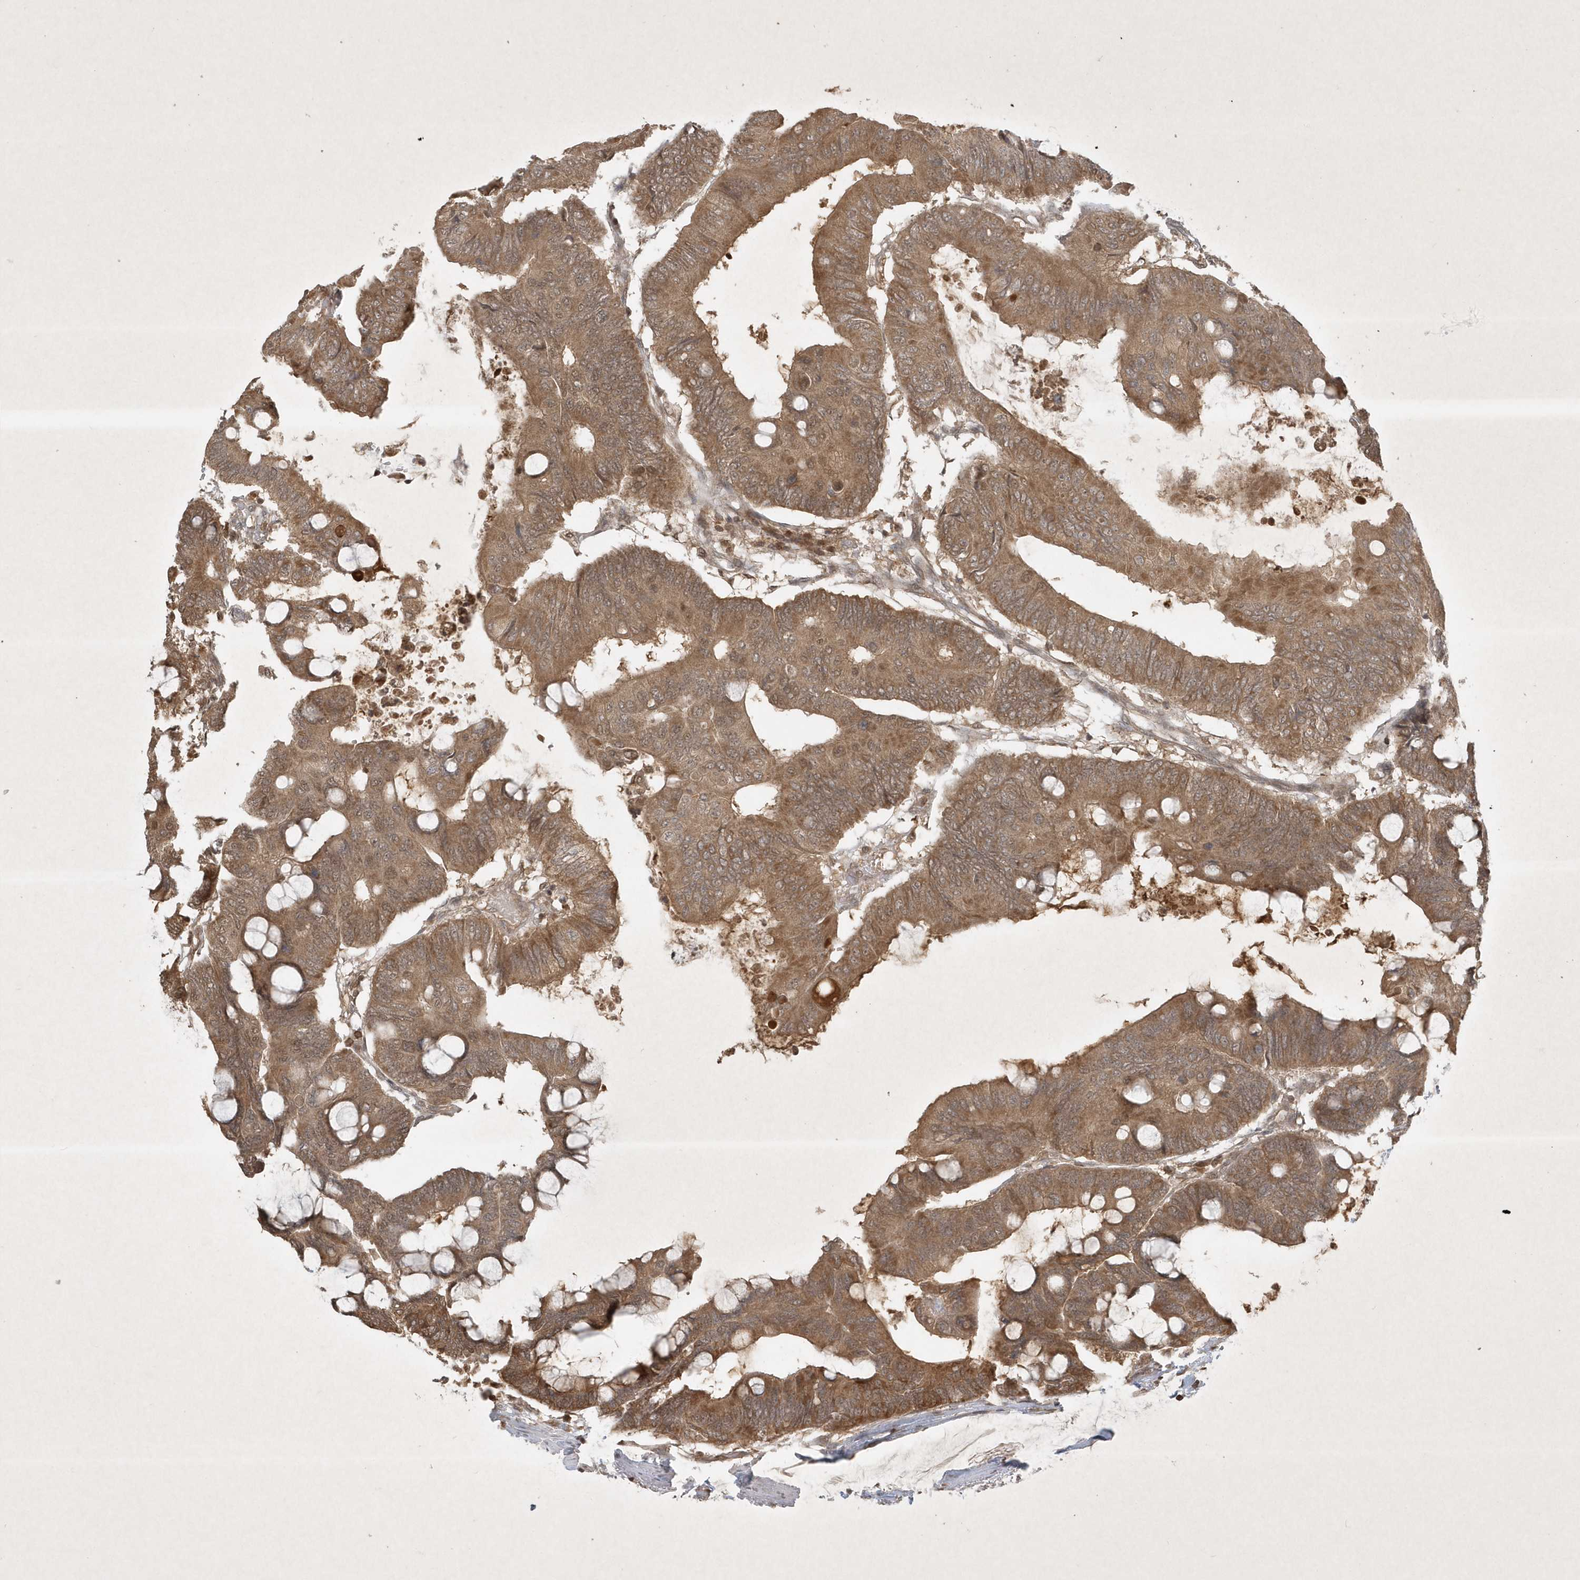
{"staining": {"intensity": "moderate", "quantity": ">75%", "location": "cytoplasmic/membranous"}, "tissue": "colorectal cancer", "cell_type": "Tumor cells", "image_type": "cancer", "snomed": [{"axis": "morphology", "description": "Normal tissue, NOS"}, {"axis": "morphology", "description": "Adenocarcinoma, NOS"}, {"axis": "topography", "description": "Rectum"}, {"axis": "topography", "description": "Peripheral nerve tissue"}], "caption": "Immunohistochemical staining of human colorectal cancer (adenocarcinoma) exhibits medium levels of moderate cytoplasmic/membranous expression in about >75% of tumor cells.", "gene": "PLTP", "patient": {"sex": "male", "age": 92}}